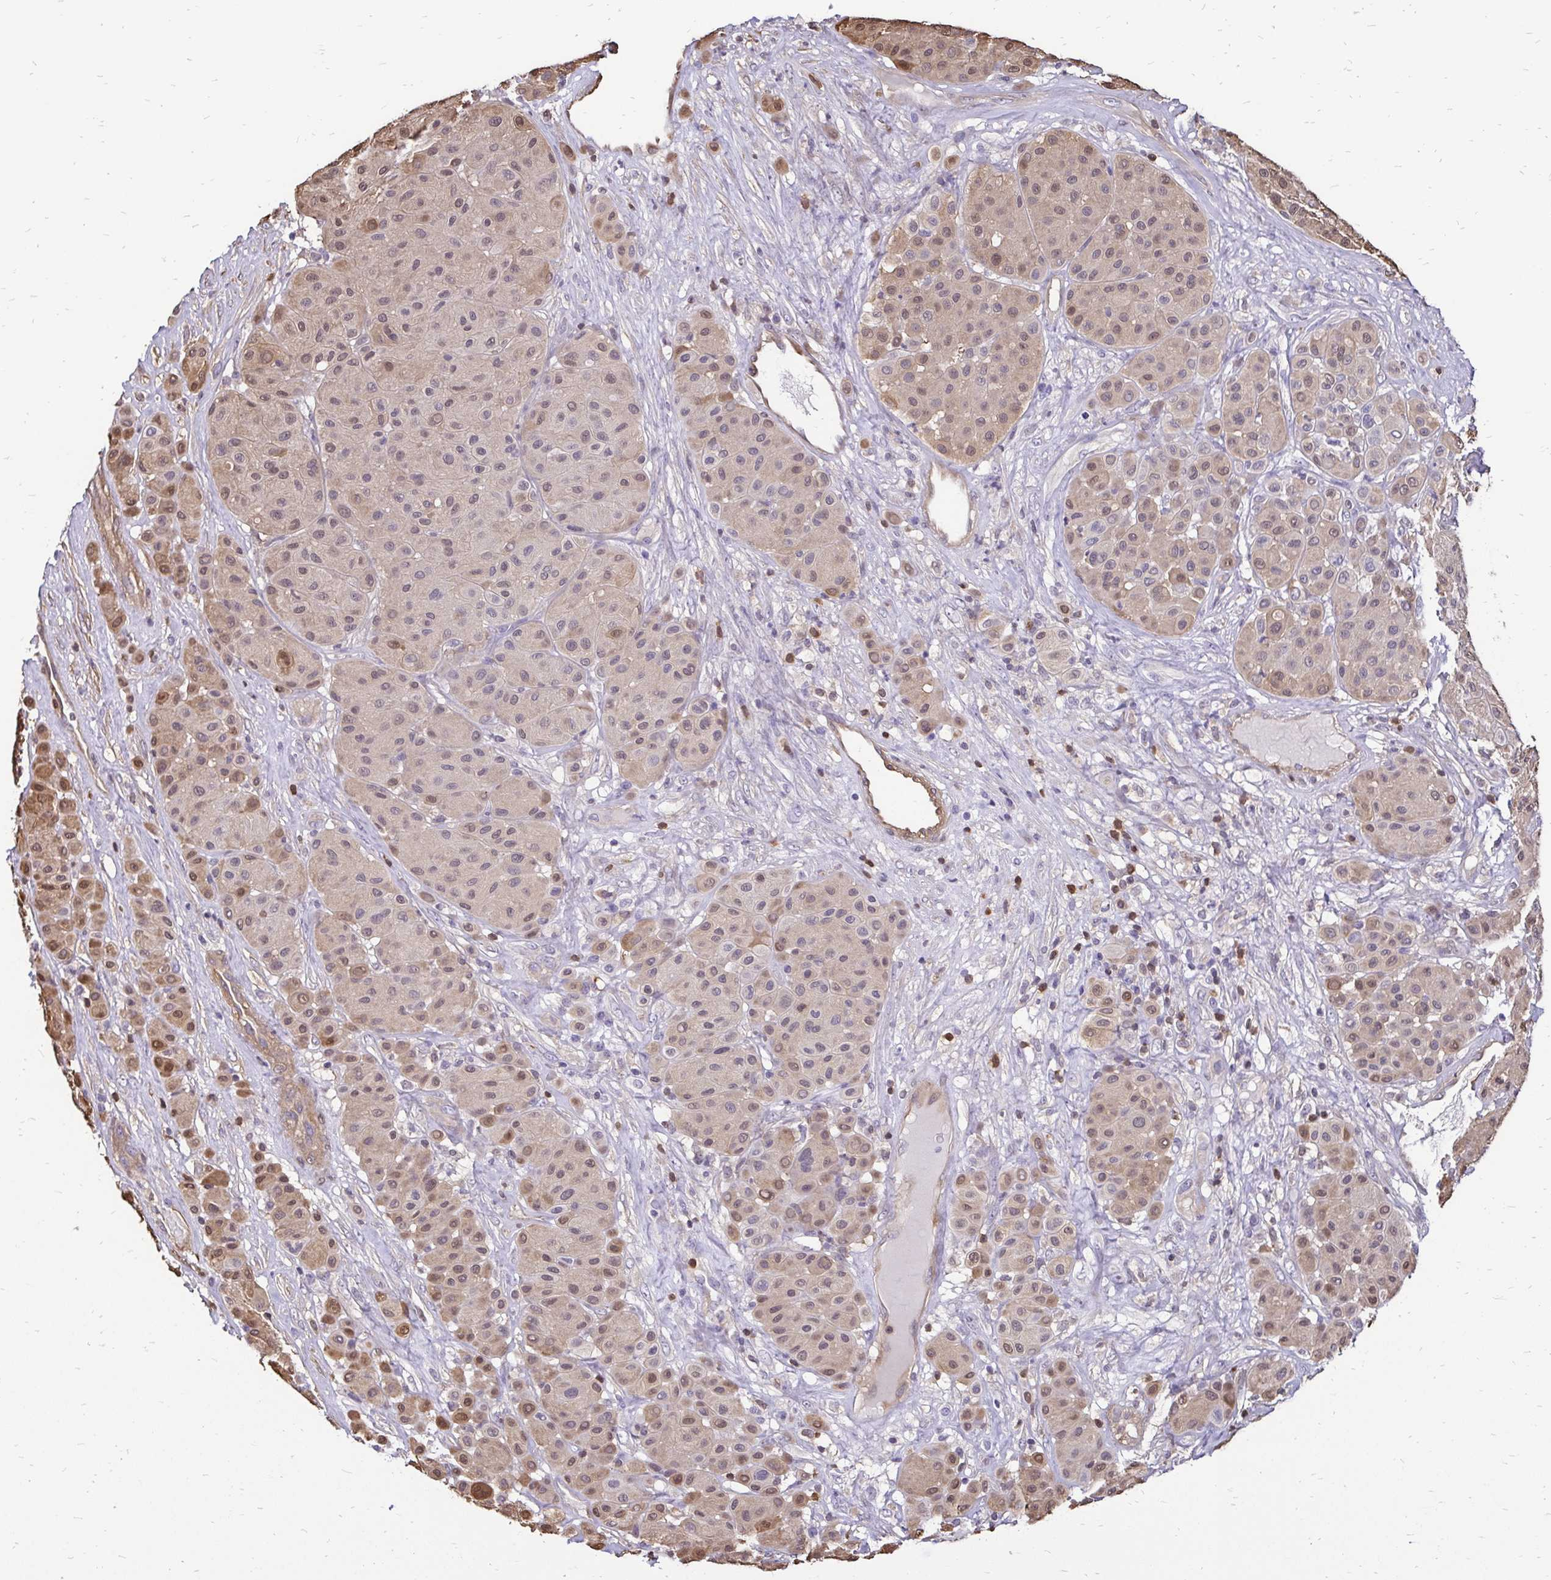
{"staining": {"intensity": "moderate", "quantity": "<25%", "location": "cytoplasmic/membranous,nuclear"}, "tissue": "melanoma", "cell_type": "Tumor cells", "image_type": "cancer", "snomed": [{"axis": "morphology", "description": "Malignant melanoma, Metastatic site"}, {"axis": "topography", "description": "Smooth muscle"}], "caption": "About <25% of tumor cells in malignant melanoma (metastatic site) exhibit moderate cytoplasmic/membranous and nuclear protein staining as visualized by brown immunohistochemical staining.", "gene": "ZFP1", "patient": {"sex": "male", "age": 41}}